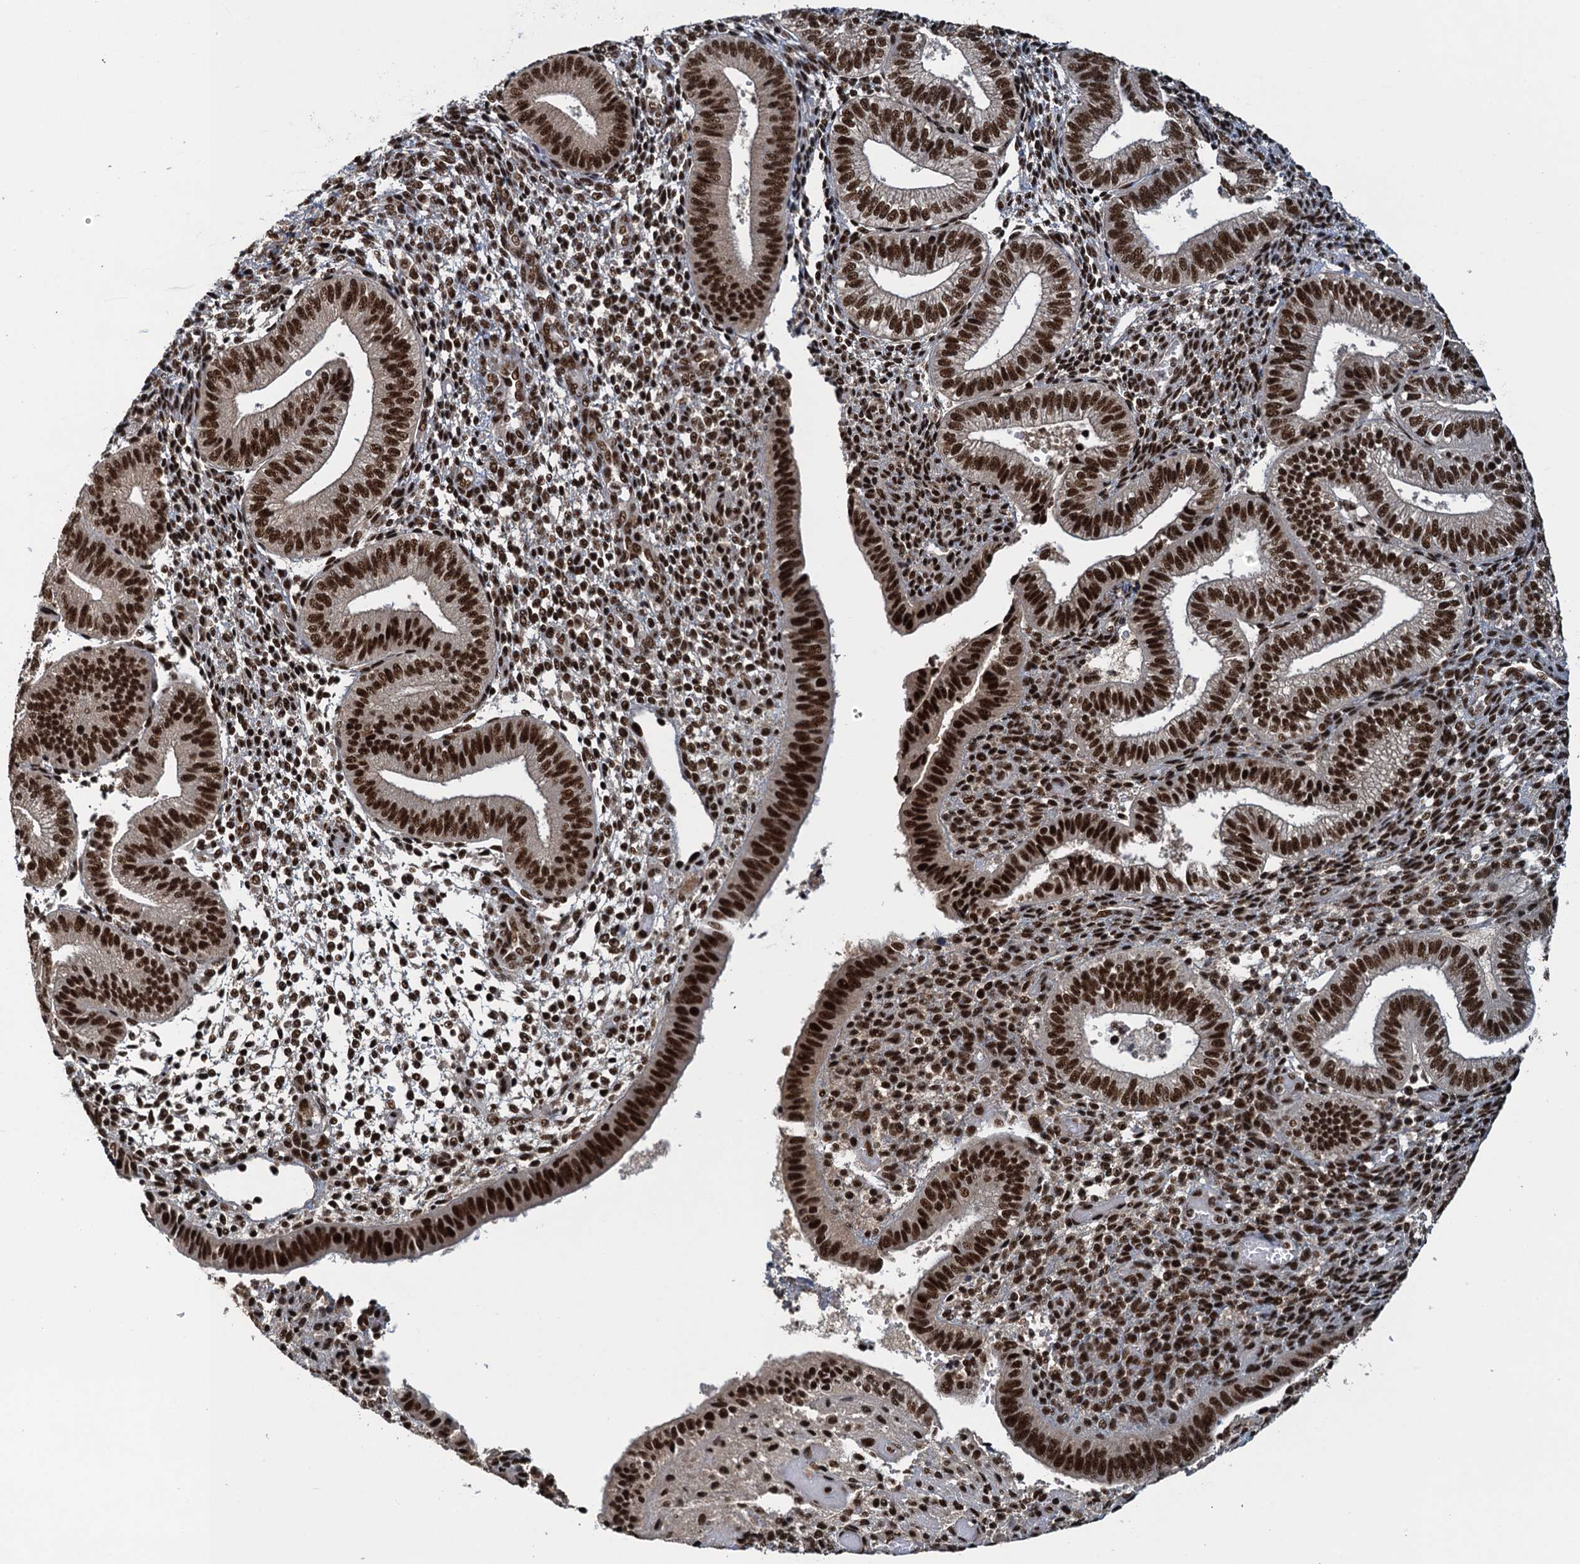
{"staining": {"intensity": "strong", "quantity": ">75%", "location": "nuclear"}, "tissue": "endometrium", "cell_type": "Cells in endometrial stroma", "image_type": "normal", "snomed": [{"axis": "morphology", "description": "Normal tissue, NOS"}, {"axis": "topography", "description": "Endometrium"}], "caption": "A brown stain shows strong nuclear positivity of a protein in cells in endometrial stroma of benign endometrium.", "gene": "ZC3H18", "patient": {"sex": "female", "age": 34}}